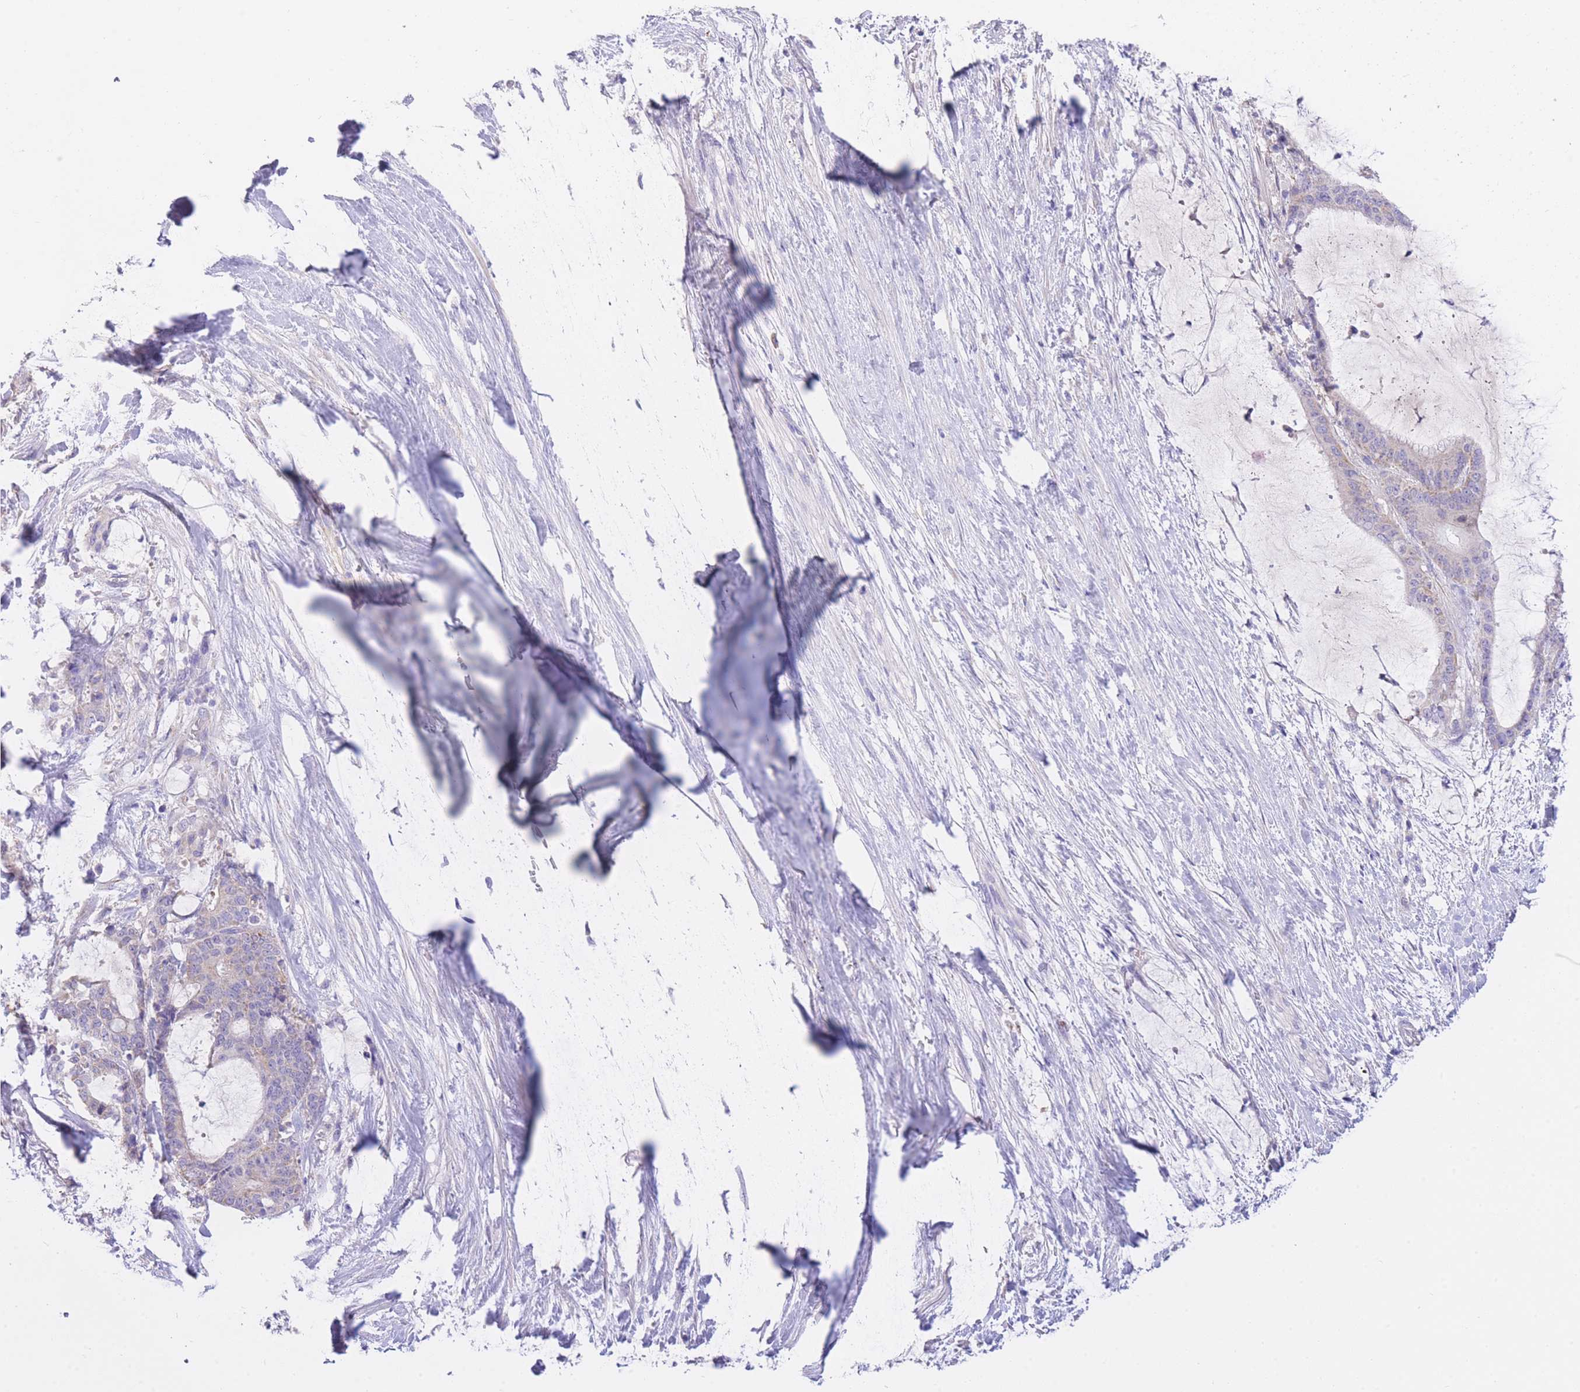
{"staining": {"intensity": "negative", "quantity": "none", "location": "none"}, "tissue": "liver cancer", "cell_type": "Tumor cells", "image_type": "cancer", "snomed": [{"axis": "morphology", "description": "Normal tissue, NOS"}, {"axis": "morphology", "description": "Cholangiocarcinoma"}, {"axis": "topography", "description": "Liver"}, {"axis": "topography", "description": "Peripheral nerve tissue"}], "caption": "The immunohistochemistry image has no significant expression in tumor cells of liver cancer (cholangiocarcinoma) tissue.", "gene": "PGM1", "patient": {"sex": "female", "age": 73}}